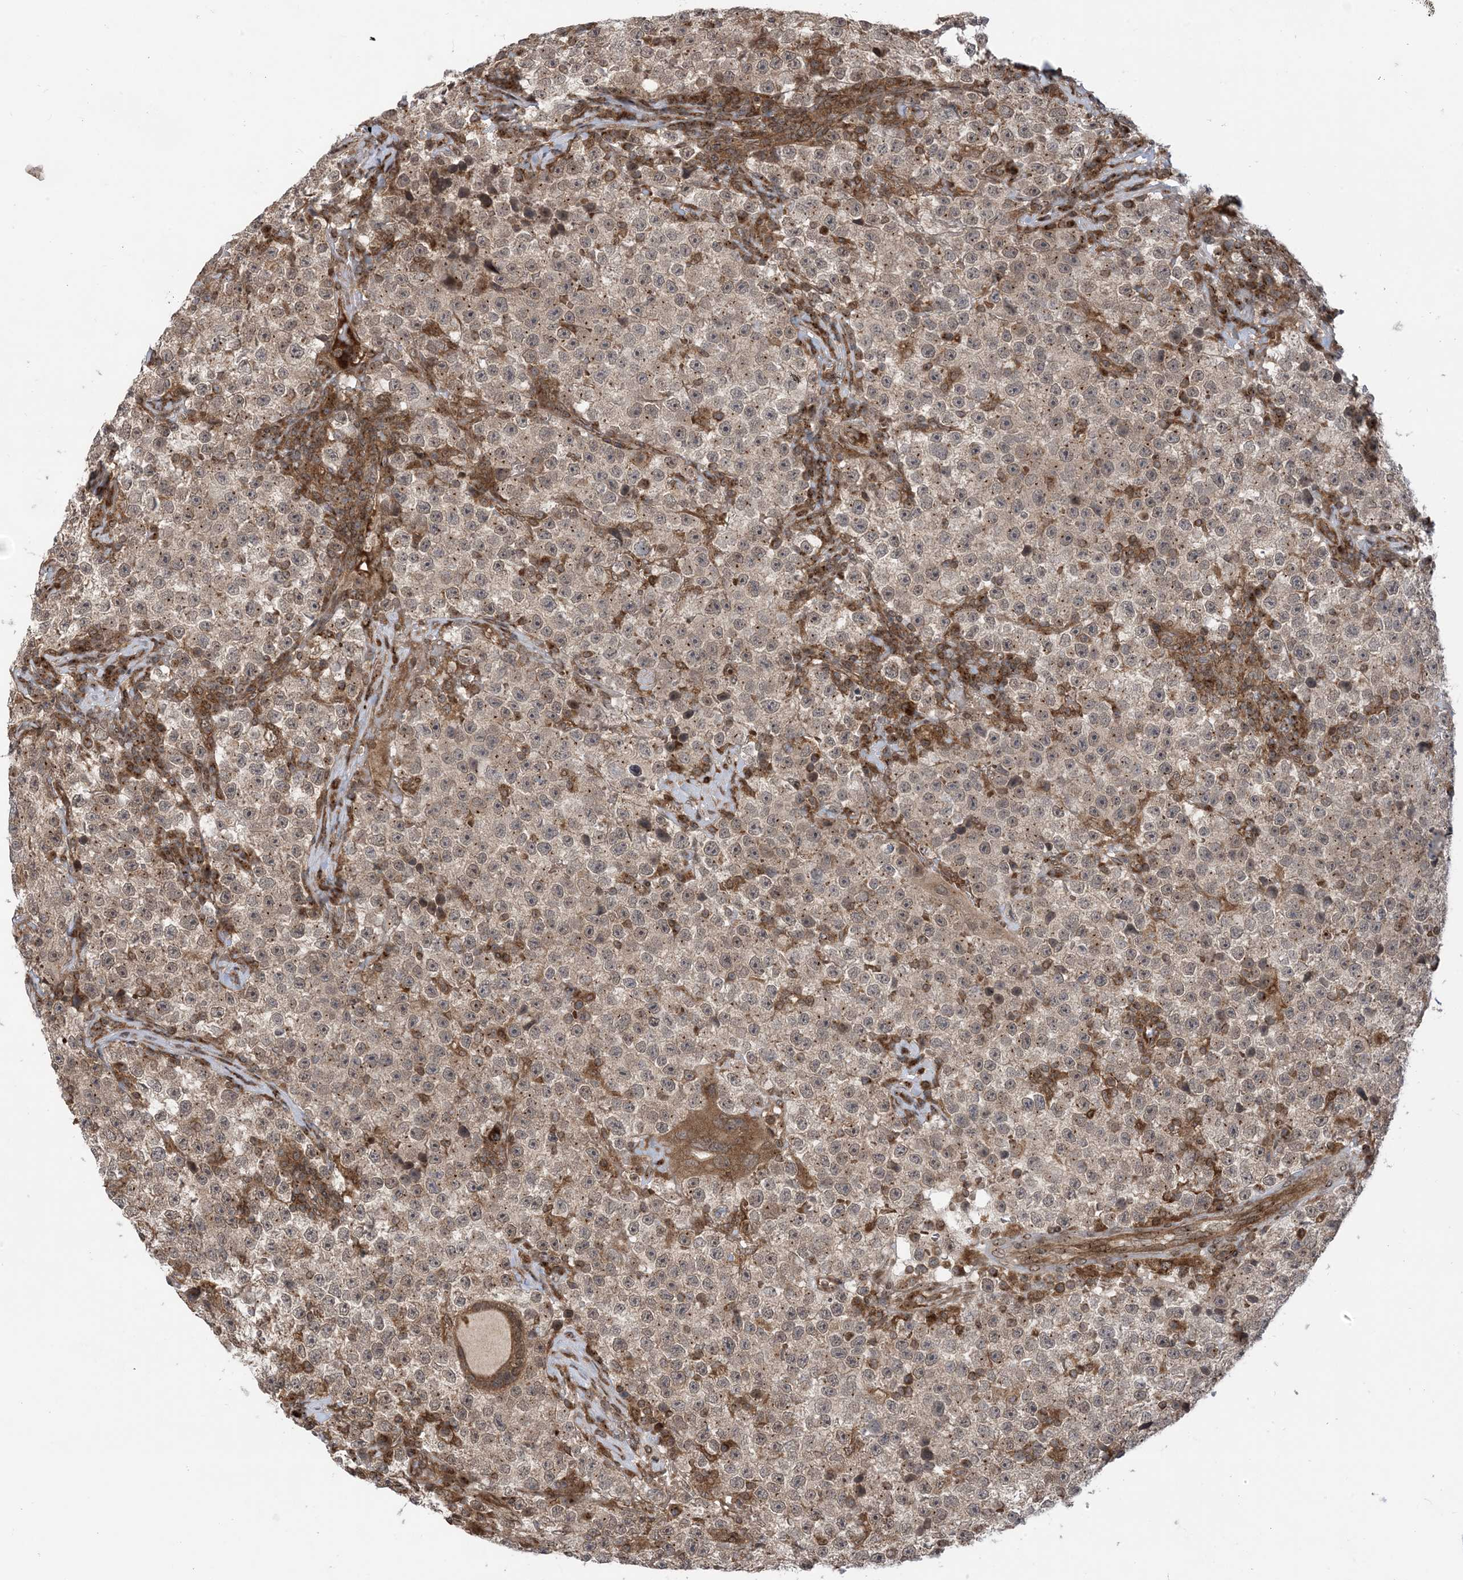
{"staining": {"intensity": "weak", "quantity": "25%-75%", "location": "cytoplasmic/membranous"}, "tissue": "testis cancer", "cell_type": "Tumor cells", "image_type": "cancer", "snomed": [{"axis": "morphology", "description": "Seminoma, NOS"}, {"axis": "topography", "description": "Testis"}], "caption": "Brown immunohistochemical staining in testis cancer shows weak cytoplasmic/membranous positivity in about 25%-75% of tumor cells.", "gene": "CASP4", "patient": {"sex": "male", "age": 22}}